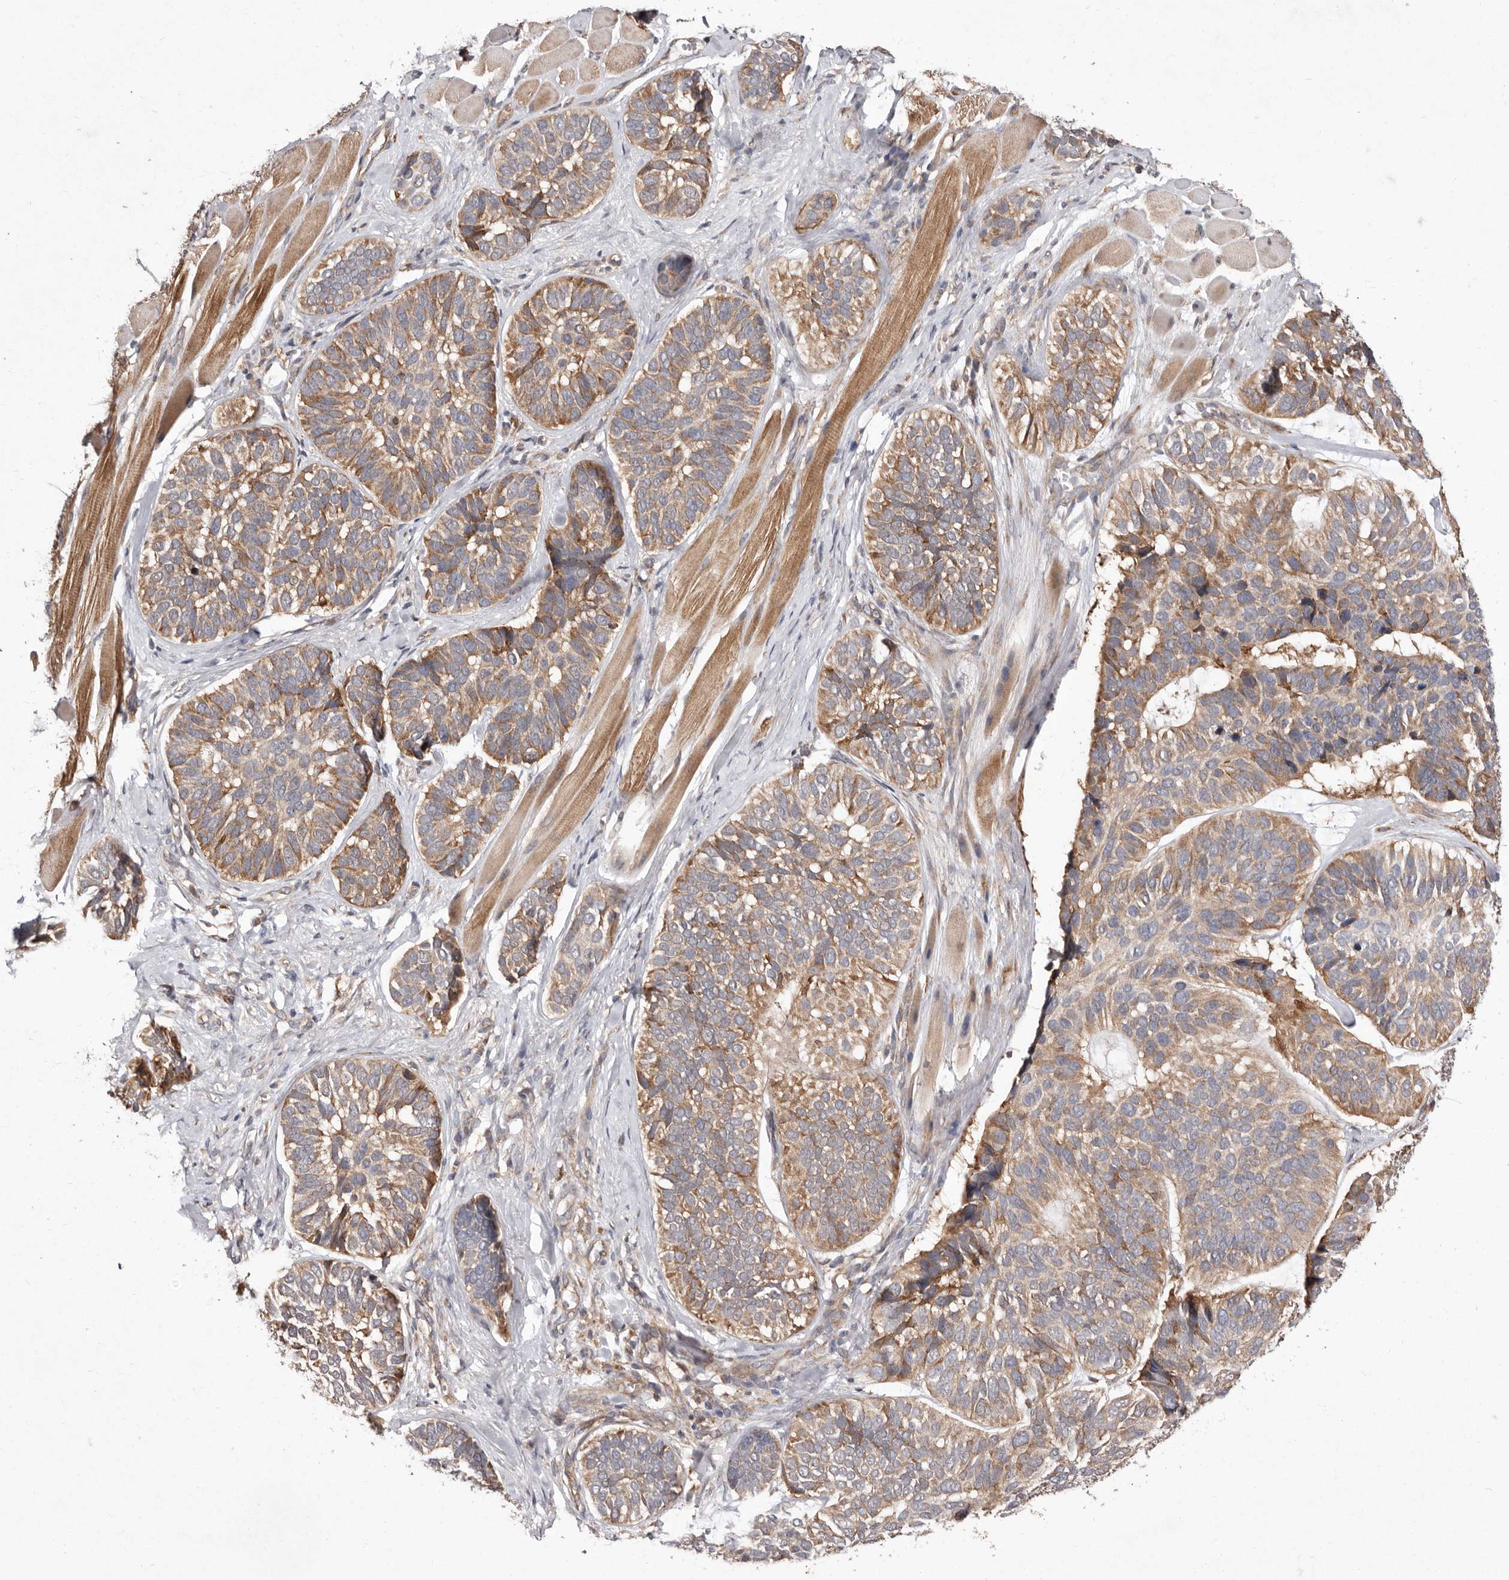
{"staining": {"intensity": "moderate", "quantity": ">75%", "location": "cytoplasmic/membranous"}, "tissue": "skin cancer", "cell_type": "Tumor cells", "image_type": "cancer", "snomed": [{"axis": "morphology", "description": "Basal cell carcinoma"}, {"axis": "topography", "description": "Skin"}], "caption": "Skin basal cell carcinoma stained with immunohistochemistry (IHC) shows moderate cytoplasmic/membranous positivity in approximately >75% of tumor cells. Nuclei are stained in blue.", "gene": "RRM2B", "patient": {"sex": "male", "age": 62}}